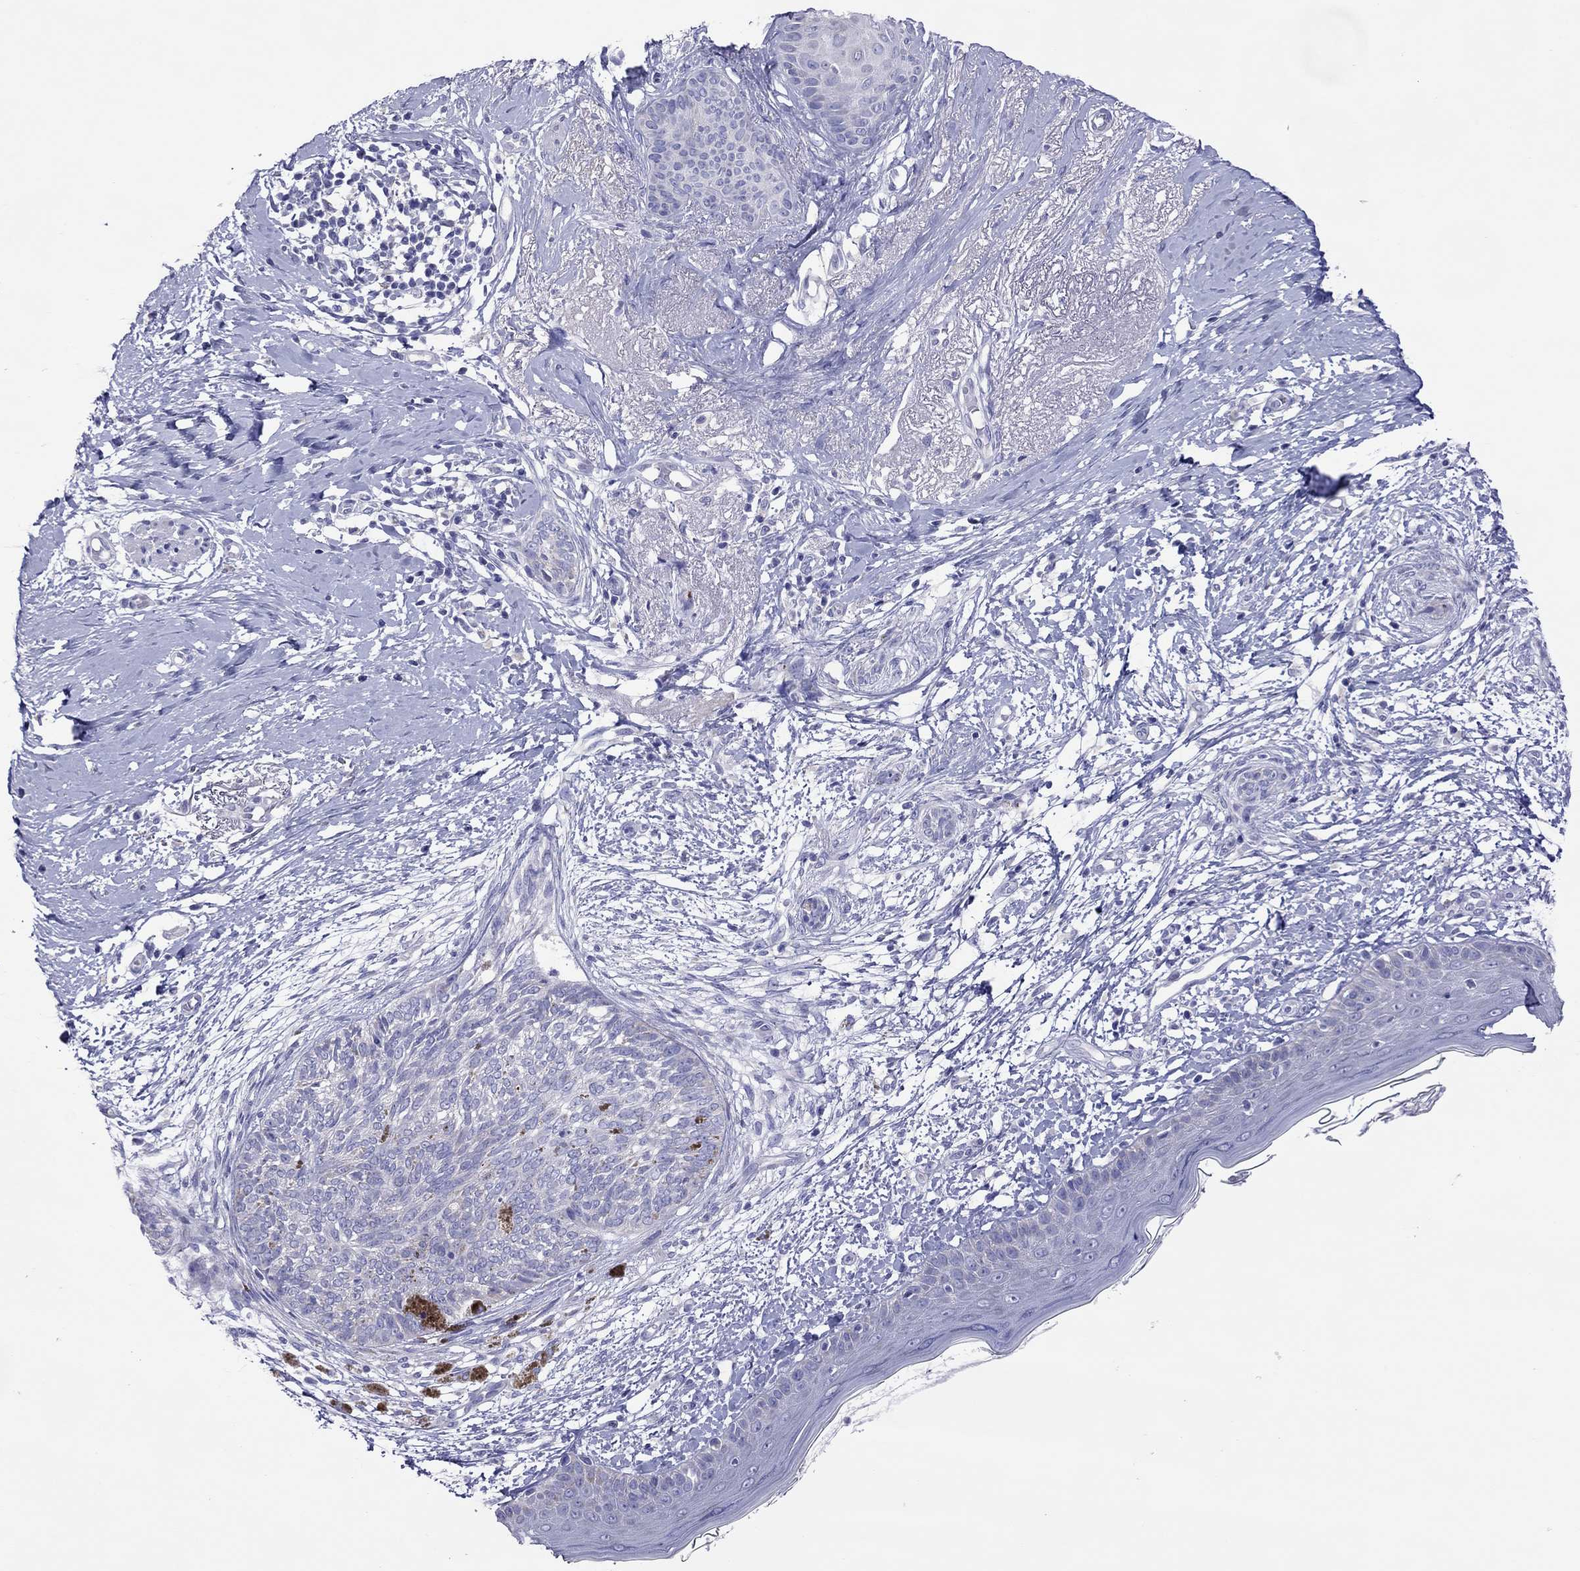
{"staining": {"intensity": "negative", "quantity": "none", "location": "none"}, "tissue": "skin cancer", "cell_type": "Tumor cells", "image_type": "cancer", "snomed": [{"axis": "morphology", "description": "Normal tissue, NOS"}, {"axis": "morphology", "description": "Basal cell carcinoma"}, {"axis": "topography", "description": "Skin"}], "caption": "The micrograph displays no staining of tumor cells in skin basal cell carcinoma.", "gene": "COL9A1", "patient": {"sex": "male", "age": 84}}